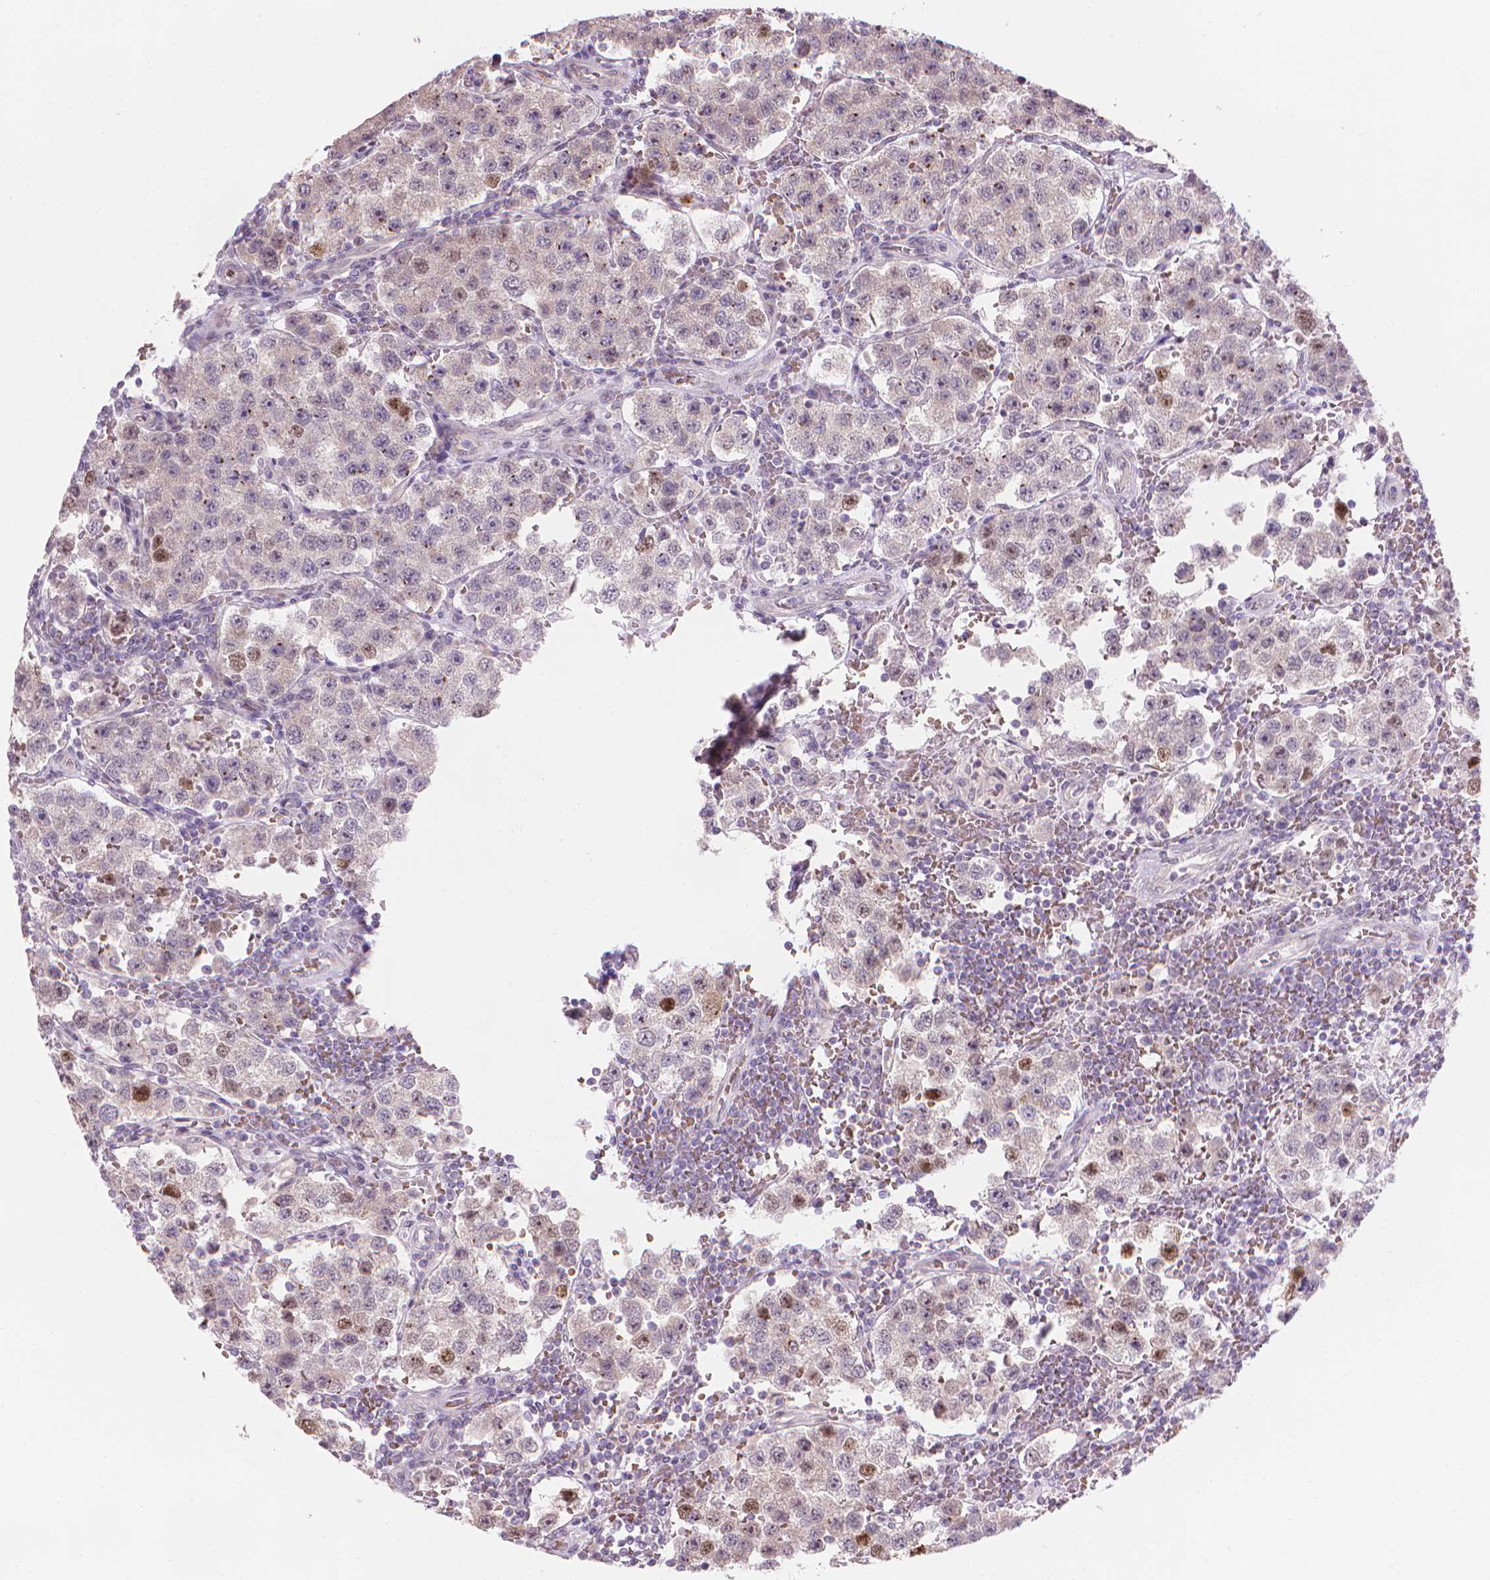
{"staining": {"intensity": "moderate", "quantity": "<25%", "location": "nuclear"}, "tissue": "testis cancer", "cell_type": "Tumor cells", "image_type": "cancer", "snomed": [{"axis": "morphology", "description": "Seminoma, NOS"}, {"axis": "topography", "description": "Testis"}], "caption": "Testis cancer (seminoma) stained with a brown dye exhibits moderate nuclear positive expression in approximately <25% of tumor cells.", "gene": "IFFO1", "patient": {"sex": "male", "age": 37}}